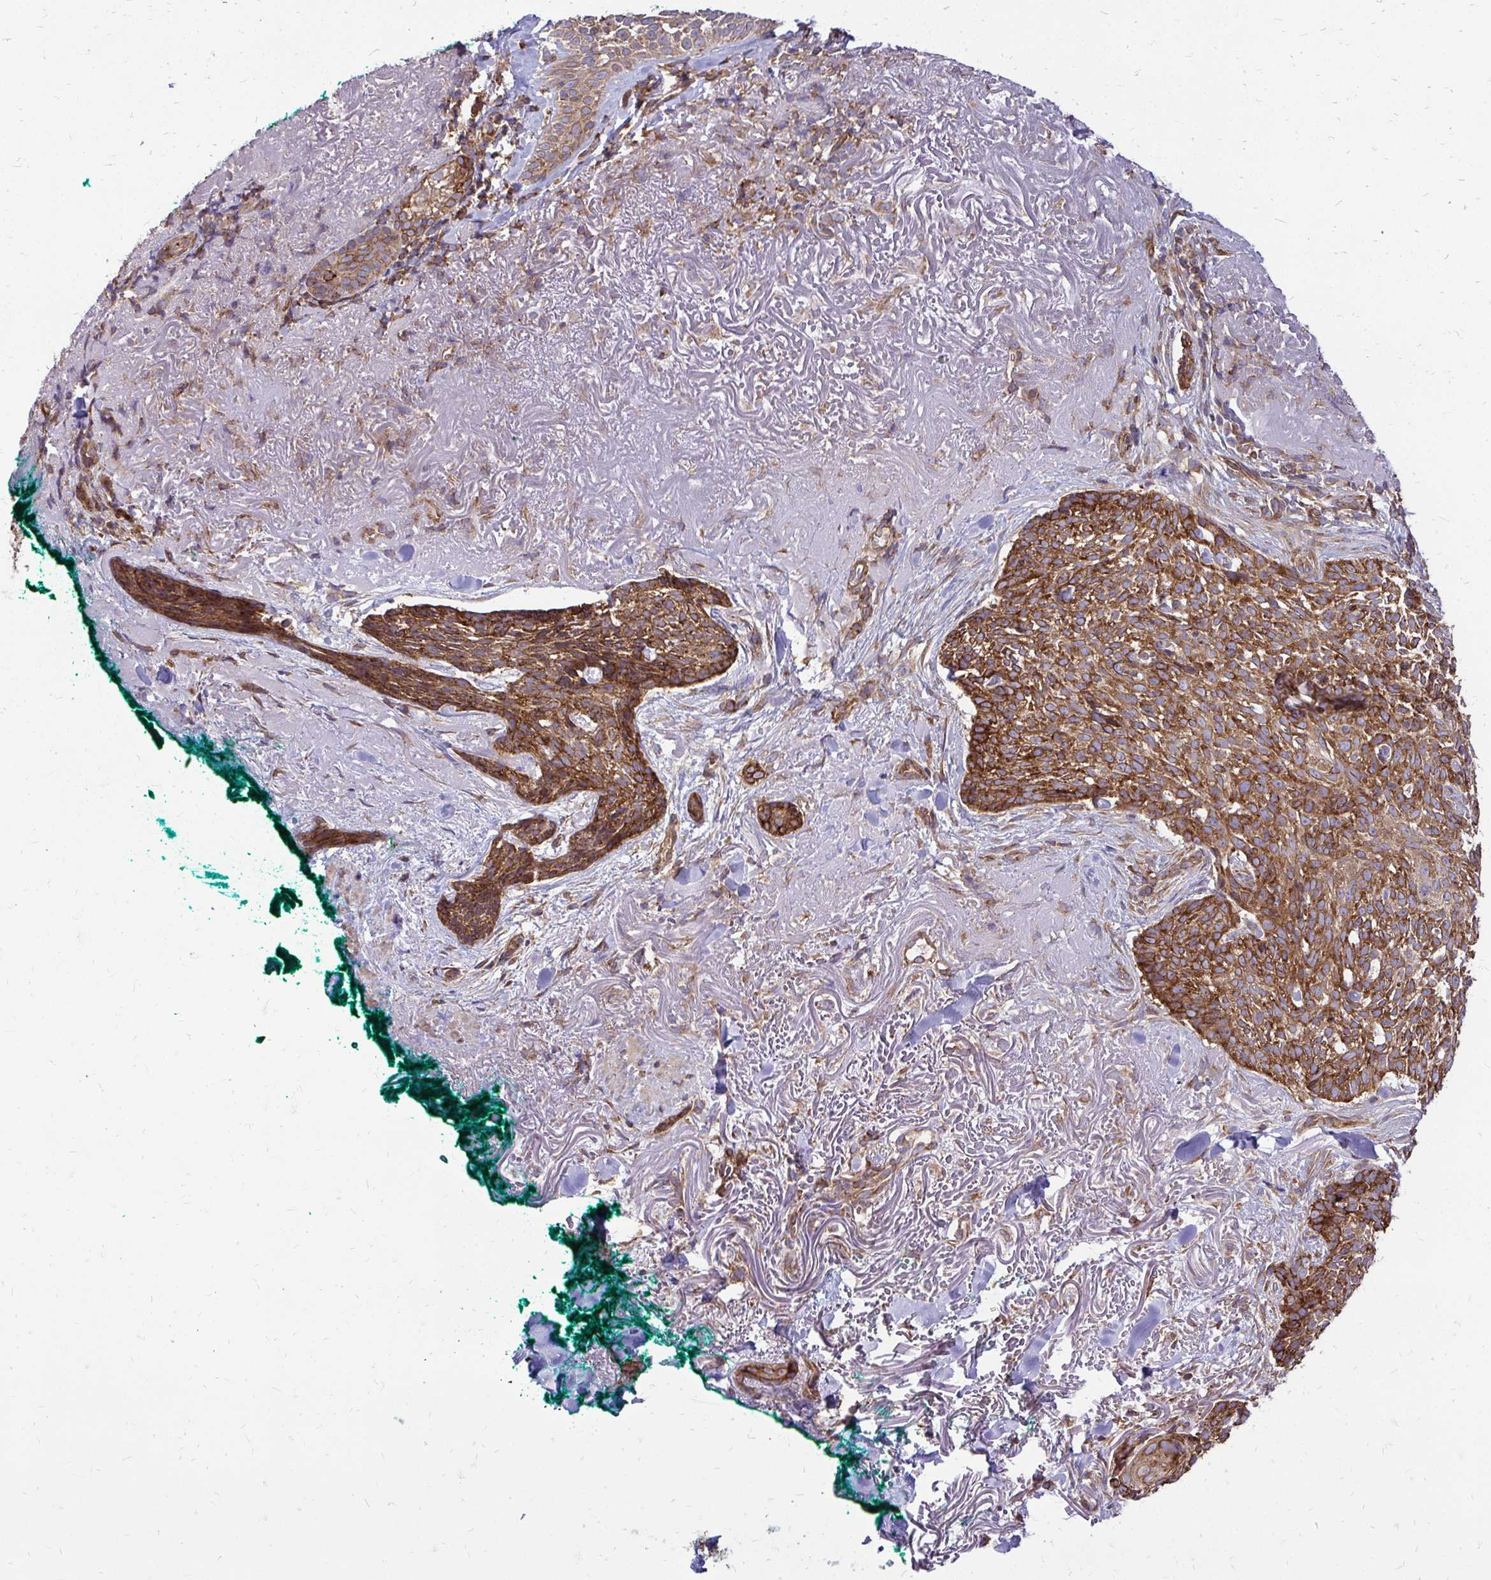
{"staining": {"intensity": "strong", "quantity": ">75%", "location": "cytoplasmic/membranous"}, "tissue": "skin cancer", "cell_type": "Tumor cells", "image_type": "cancer", "snomed": [{"axis": "morphology", "description": "Basal cell carcinoma"}, {"axis": "topography", "description": "Skin"}, {"axis": "topography", "description": "Skin of face"}], "caption": "DAB (3,3'-diaminobenzidine) immunohistochemical staining of skin cancer reveals strong cytoplasmic/membranous protein positivity in about >75% of tumor cells. The protein of interest is stained brown, and the nuclei are stained in blue (DAB (3,3'-diaminobenzidine) IHC with brightfield microscopy, high magnification).", "gene": "FMR1", "patient": {"sex": "female", "age": 95}}